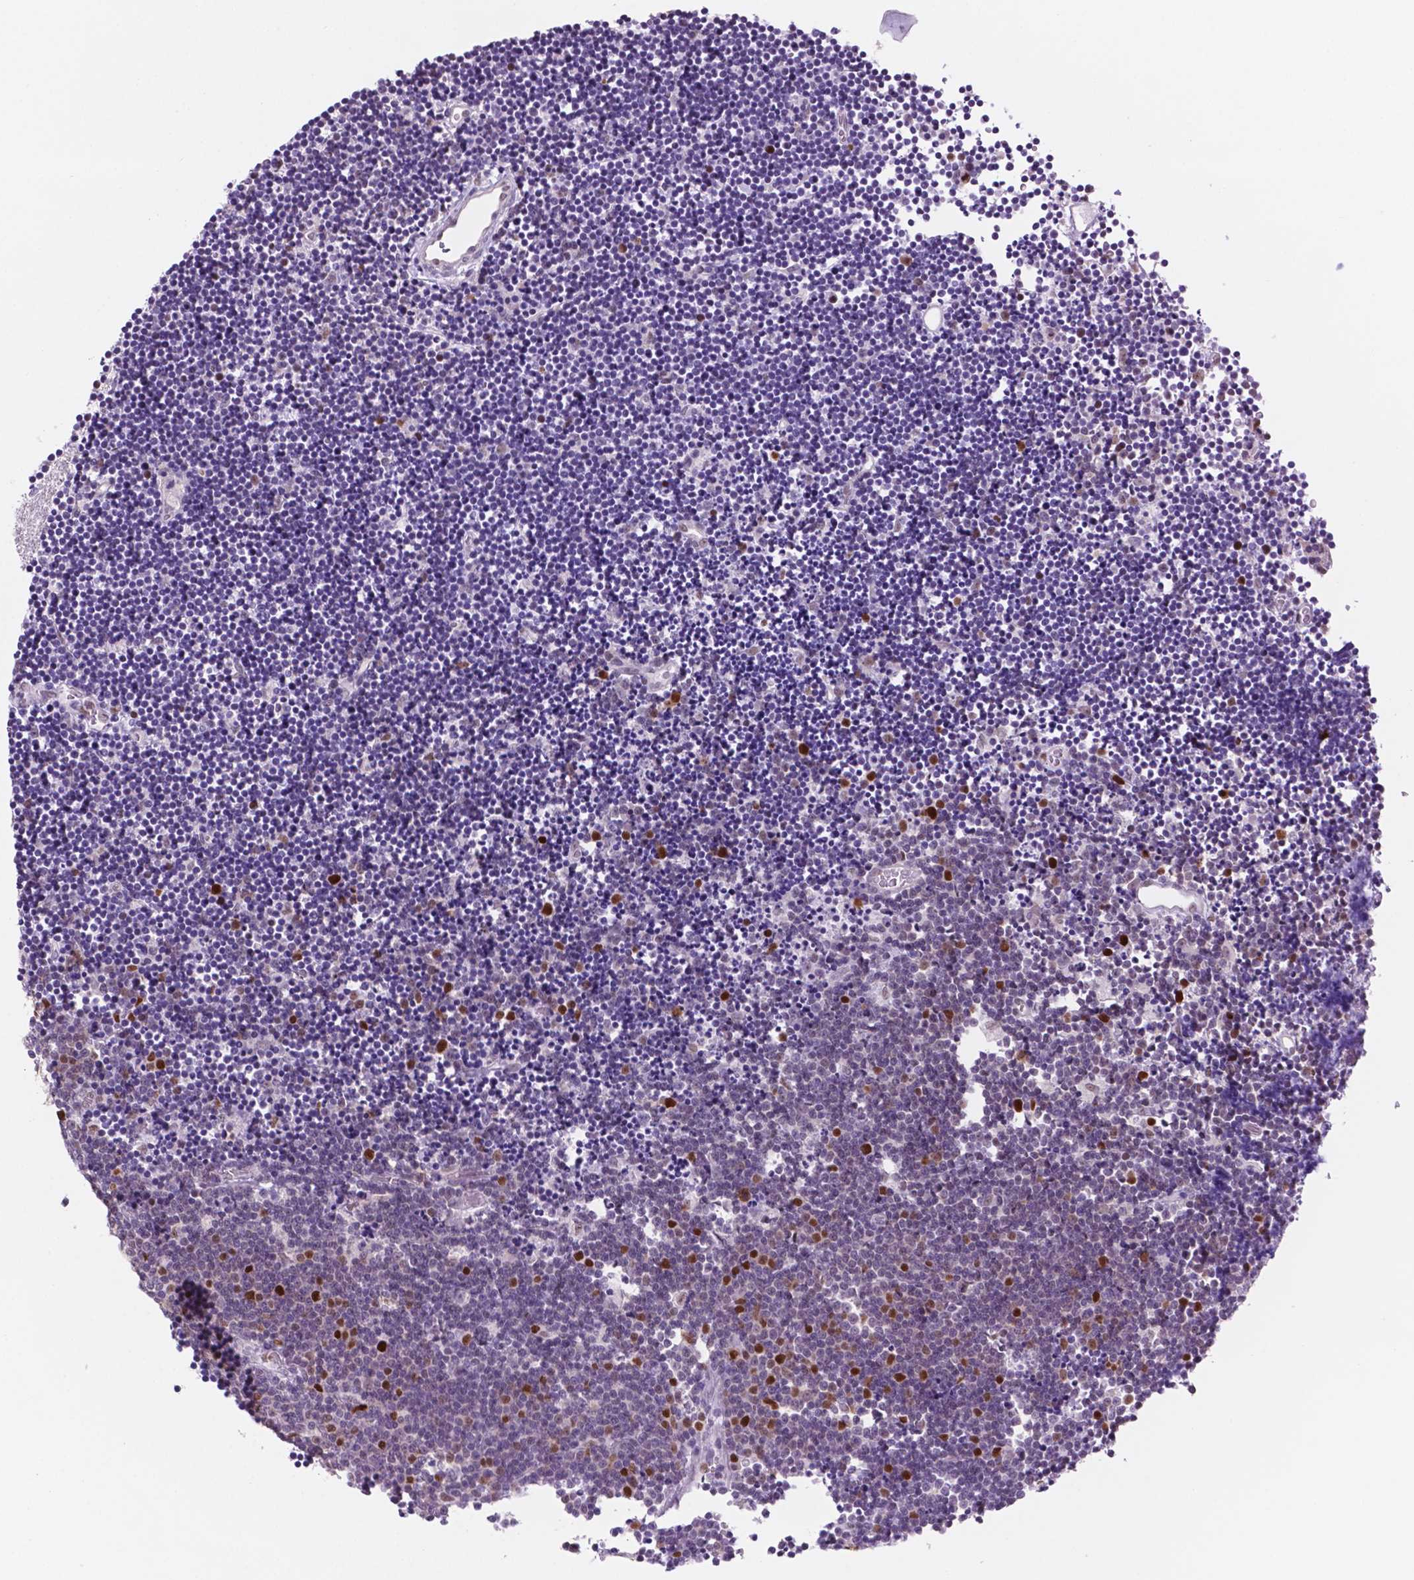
{"staining": {"intensity": "strong", "quantity": "<25%", "location": "nuclear"}, "tissue": "lymphoma", "cell_type": "Tumor cells", "image_type": "cancer", "snomed": [{"axis": "morphology", "description": "Malignant lymphoma, non-Hodgkin's type, Low grade"}, {"axis": "topography", "description": "Brain"}], "caption": "Brown immunohistochemical staining in lymphoma demonstrates strong nuclear staining in about <25% of tumor cells. (brown staining indicates protein expression, while blue staining denotes nuclei).", "gene": "NCAPH2", "patient": {"sex": "female", "age": 66}}